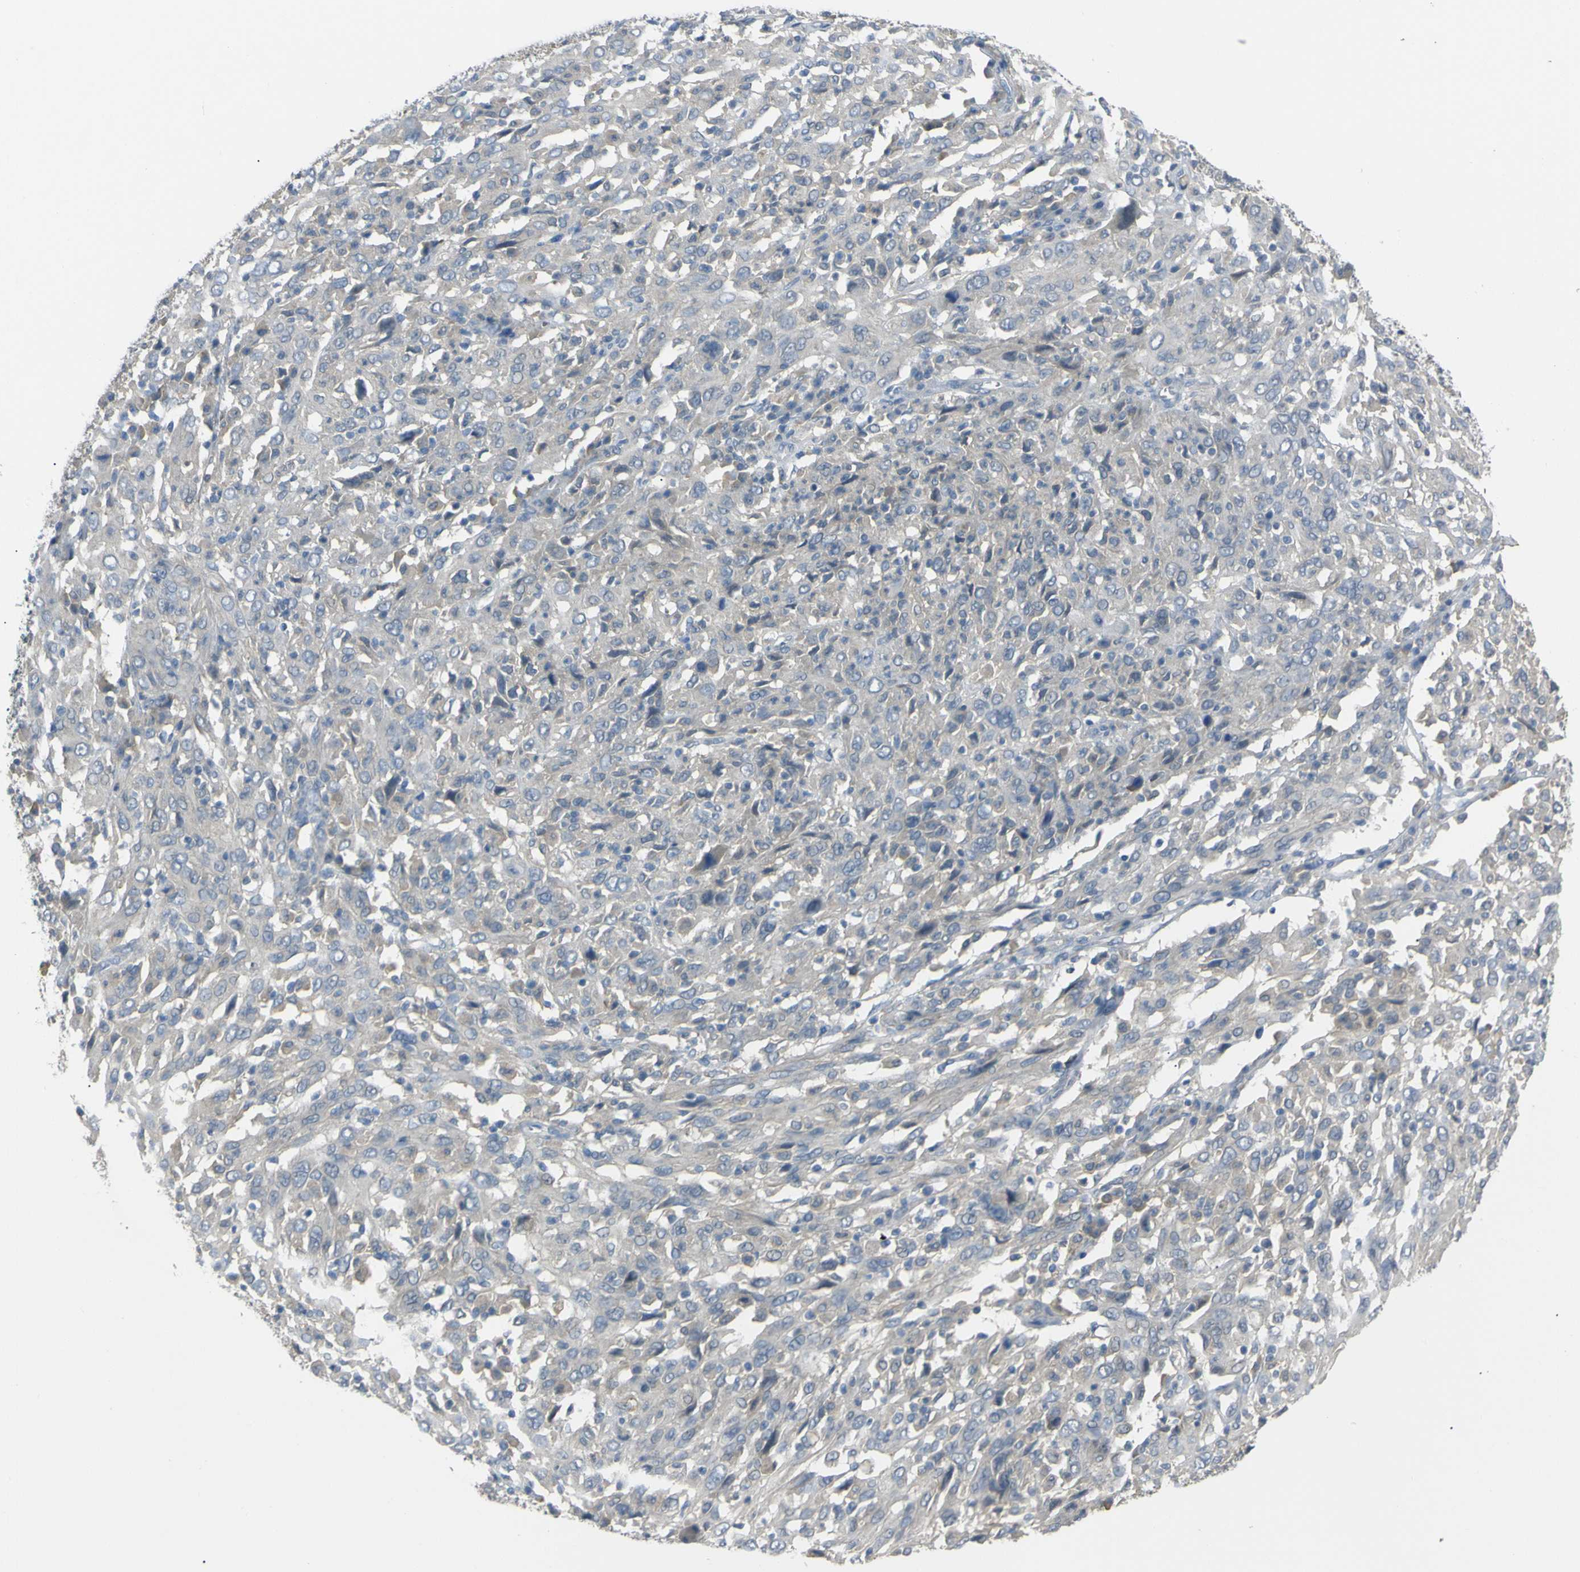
{"staining": {"intensity": "negative", "quantity": "none", "location": "none"}, "tissue": "cervical cancer", "cell_type": "Tumor cells", "image_type": "cancer", "snomed": [{"axis": "morphology", "description": "Squamous cell carcinoma, NOS"}, {"axis": "topography", "description": "Cervix"}], "caption": "This is an immunohistochemistry (IHC) histopathology image of cervical cancer (squamous cell carcinoma). There is no positivity in tumor cells.", "gene": "C6orf89", "patient": {"sex": "female", "age": 46}}